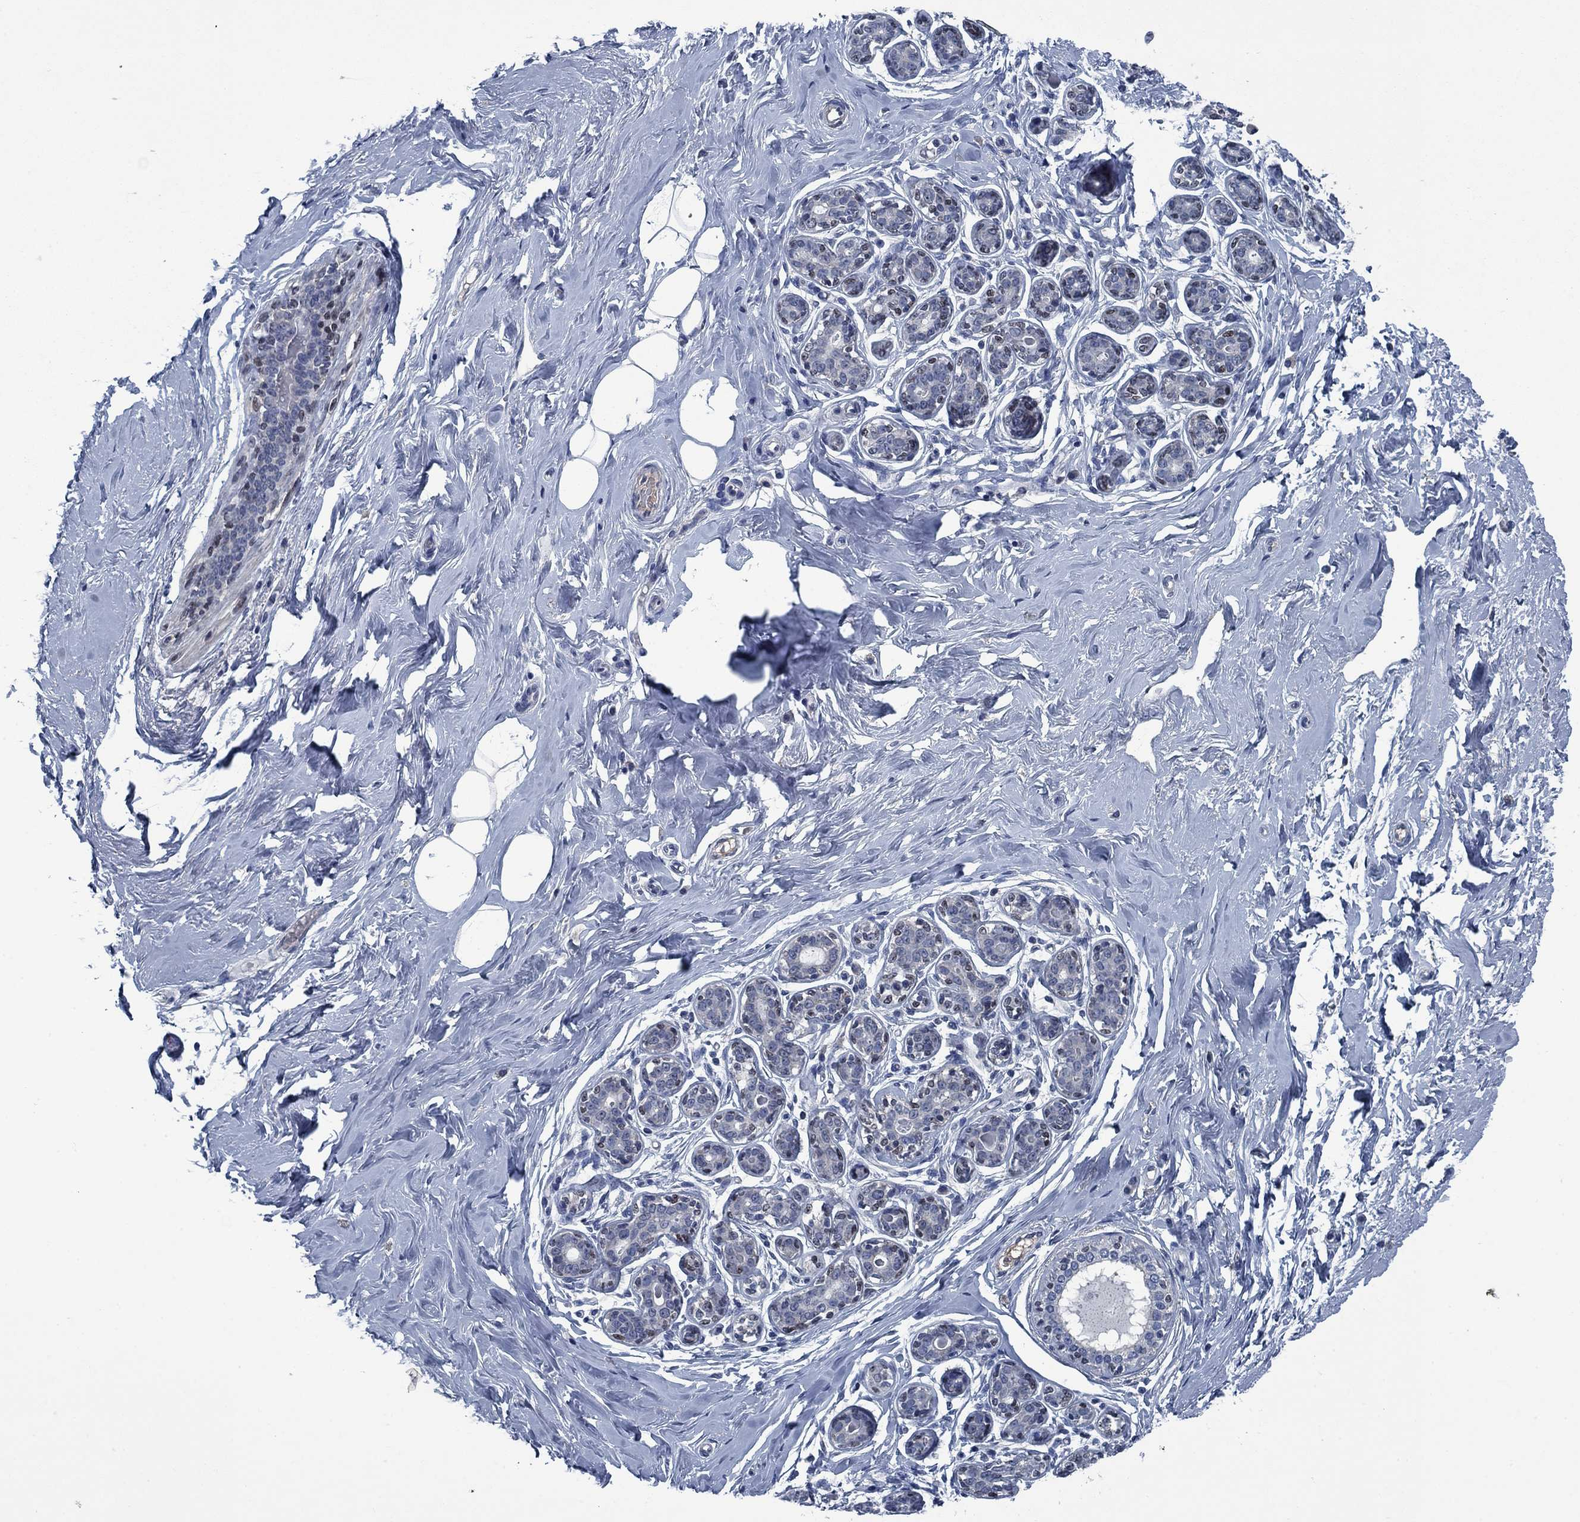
{"staining": {"intensity": "negative", "quantity": "none", "location": "none"}, "tissue": "breast", "cell_type": "Adipocytes", "image_type": "normal", "snomed": [{"axis": "morphology", "description": "Normal tissue, NOS"}, {"axis": "topography", "description": "Skin"}, {"axis": "topography", "description": "Breast"}], "caption": "An IHC histopathology image of unremarkable breast is shown. There is no staining in adipocytes of breast. (DAB (3,3'-diaminobenzidine) IHC with hematoxylin counter stain).", "gene": "PNMA8A", "patient": {"sex": "female", "age": 43}}